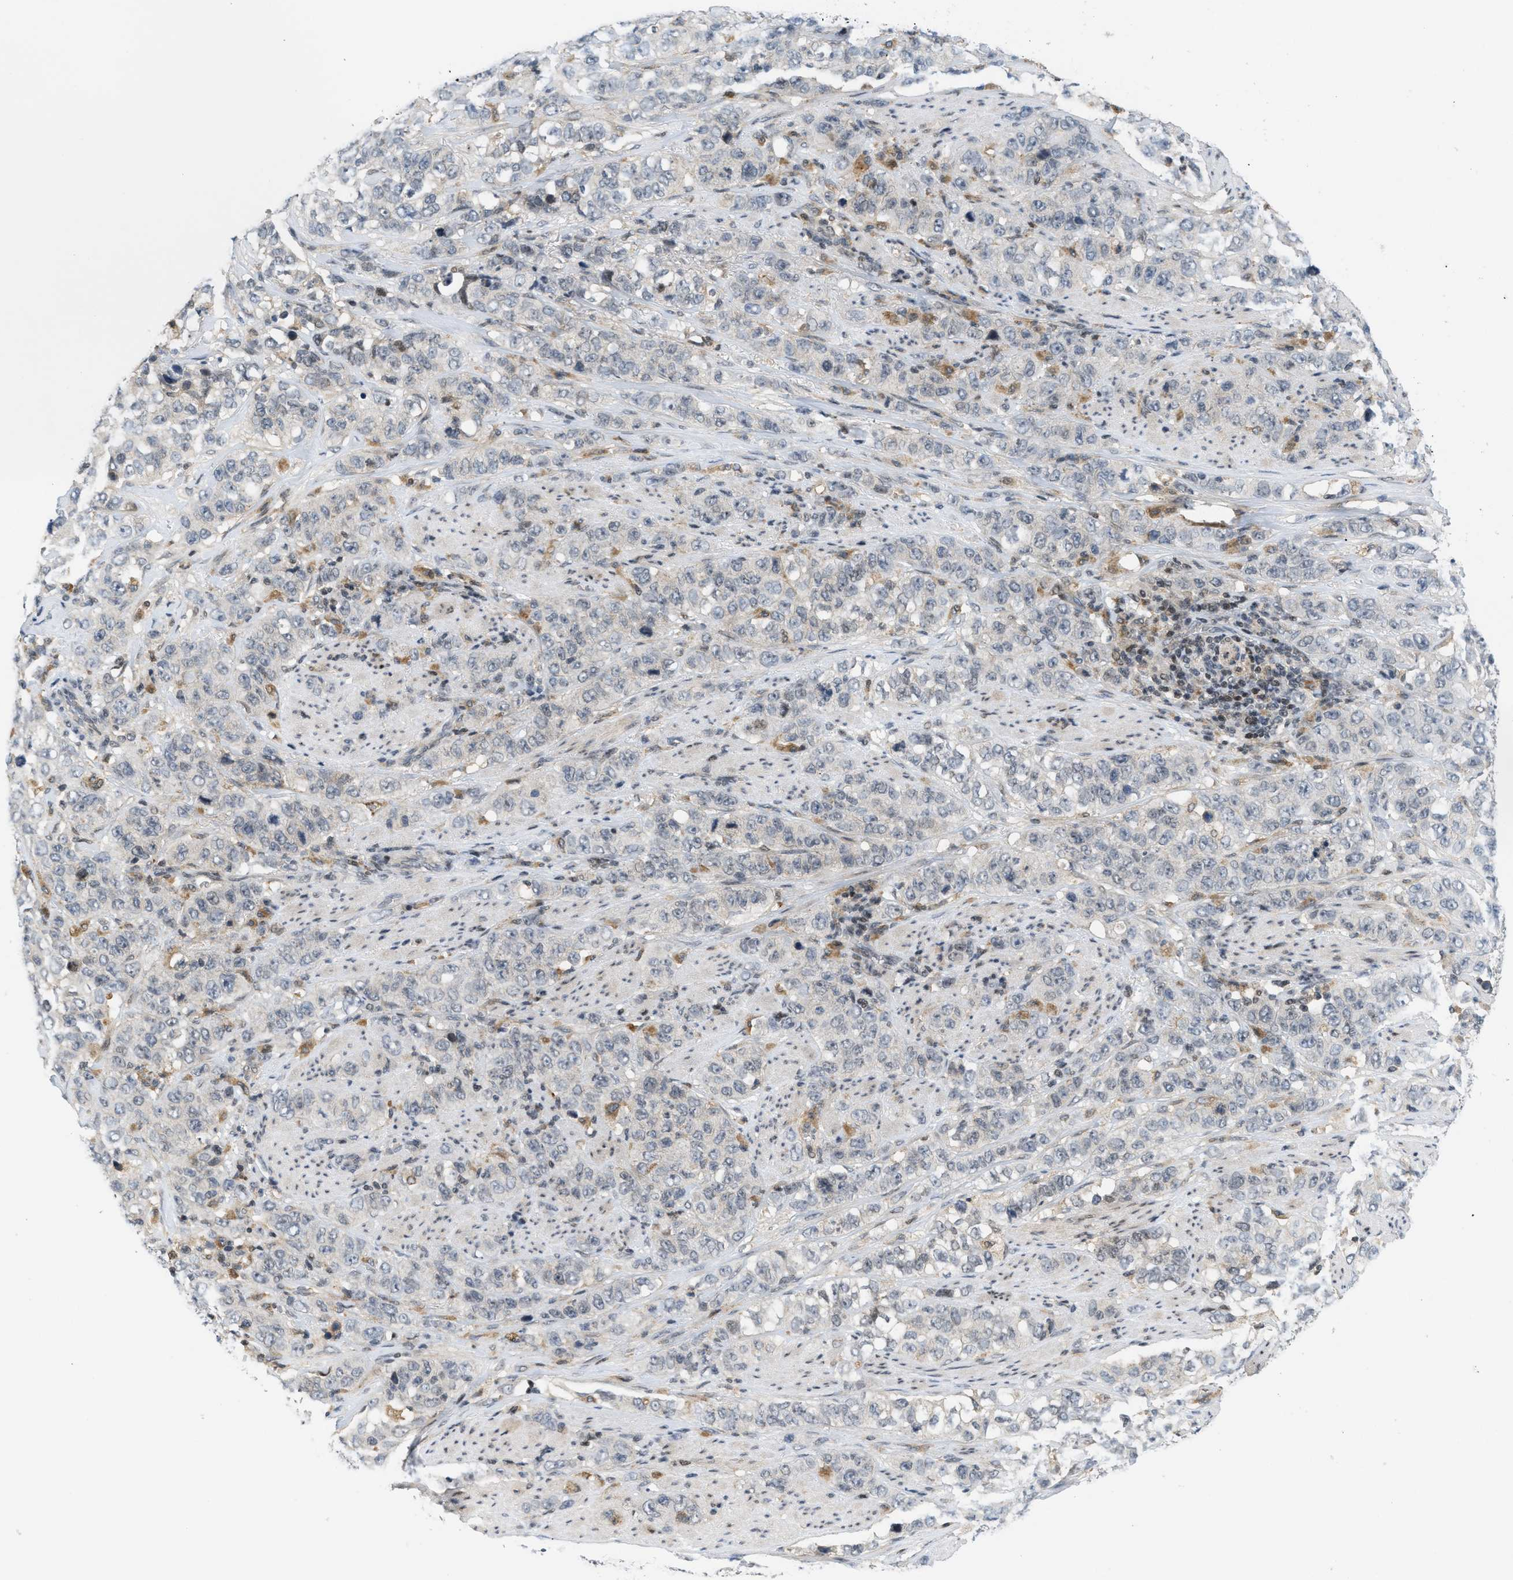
{"staining": {"intensity": "negative", "quantity": "none", "location": "none"}, "tissue": "stomach cancer", "cell_type": "Tumor cells", "image_type": "cancer", "snomed": [{"axis": "morphology", "description": "Adenocarcinoma, NOS"}, {"axis": "topography", "description": "Stomach"}], "caption": "Immunohistochemistry (IHC) image of human stomach cancer (adenocarcinoma) stained for a protein (brown), which exhibits no staining in tumor cells.", "gene": "ING1", "patient": {"sex": "male", "age": 48}}